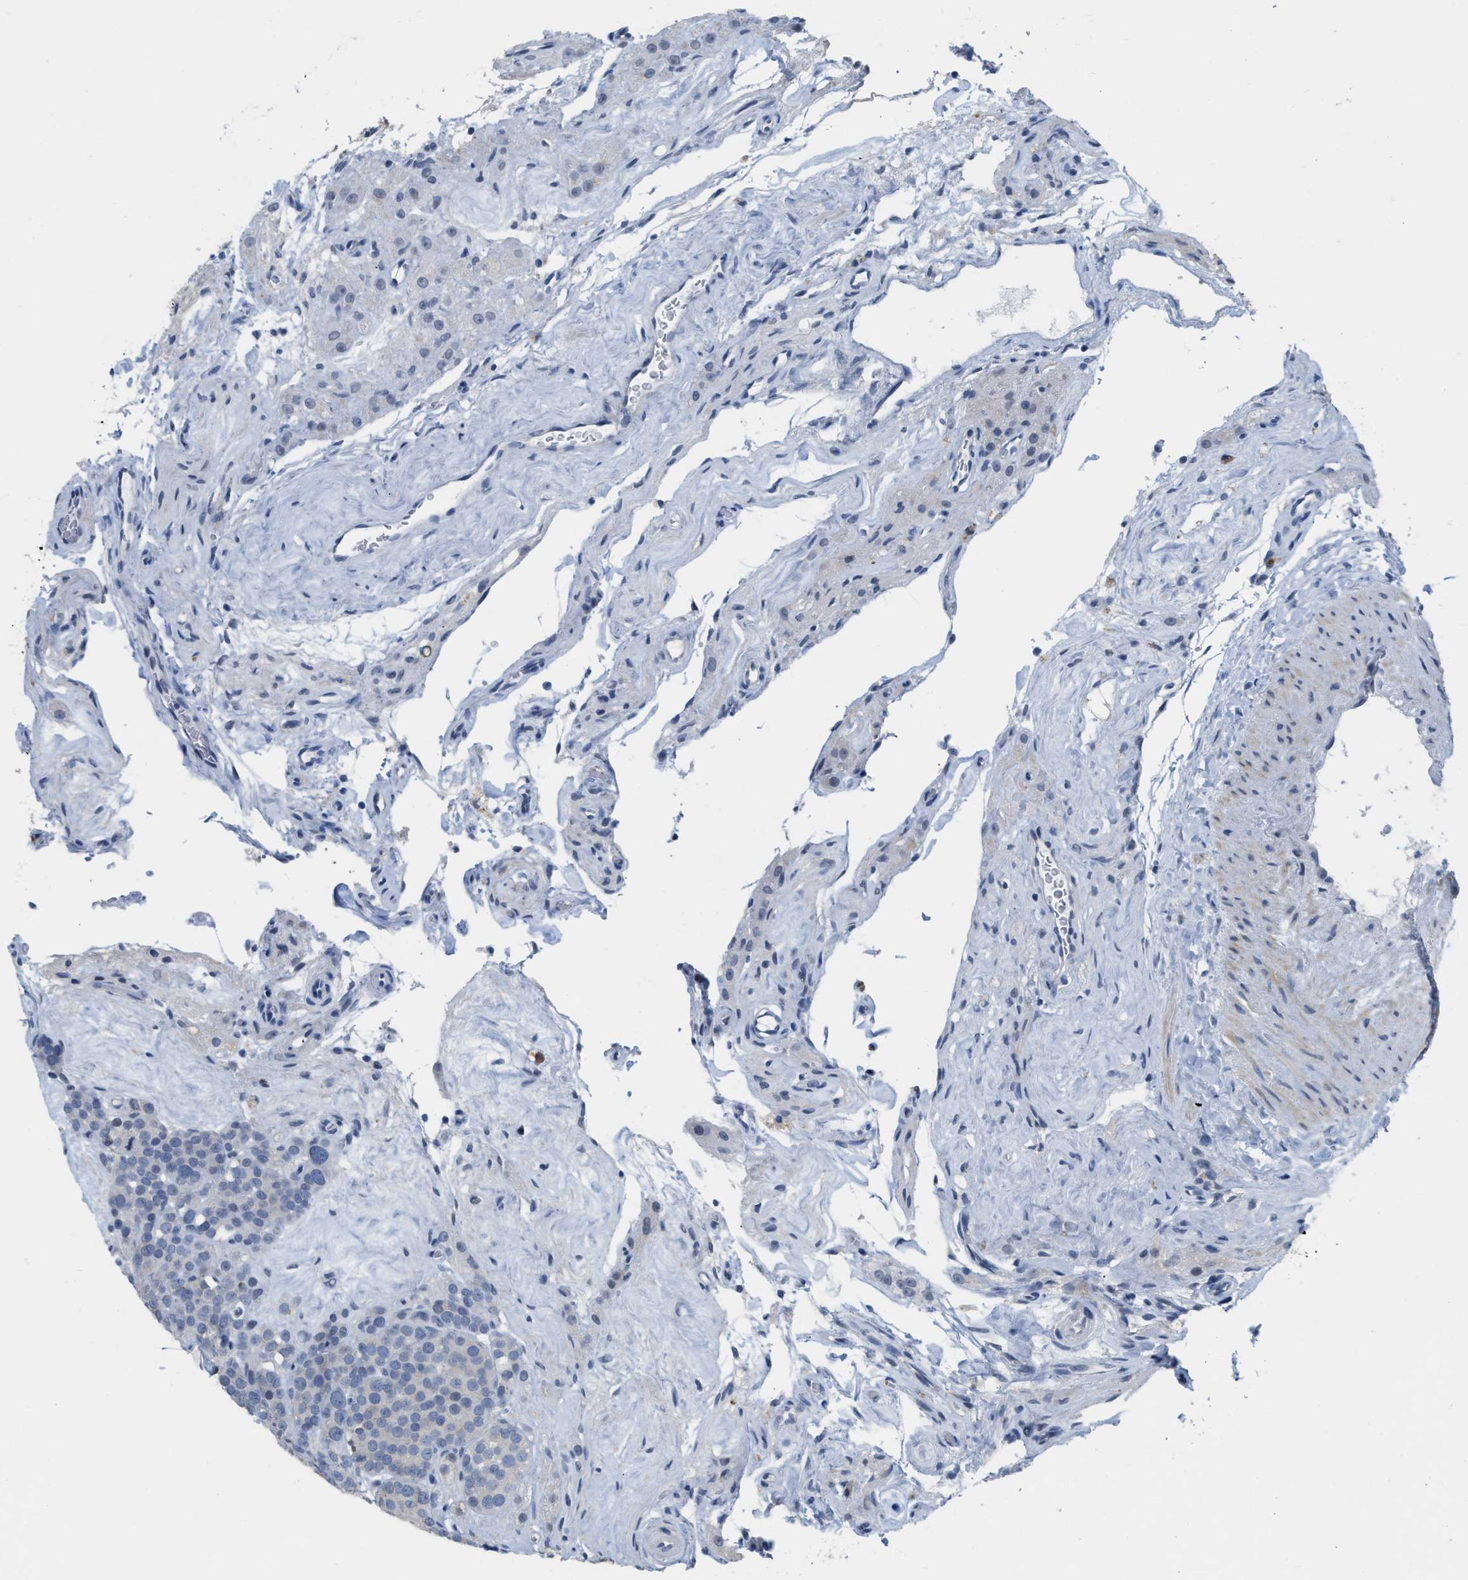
{"staining": {"intensity": "negative", "quantity": "none", "location": "none"}, "tissue": "testis cancer", "cell_type": "Tumor cells", "image_type": "cancer", "snomed": [{"axis": "morphology", "description": "Seminoma, NOS"}, {"axis": "topography", "description": "Testis"}], "caption": "This histopathology image is of testis seminoma stained with immunohistochemistry to label a protein in brown with the nuclei are counter-stained blue. There is no staining in tumor cells.", "gene": "CRYM", "patient": {"sex": "male", "age": 71}}